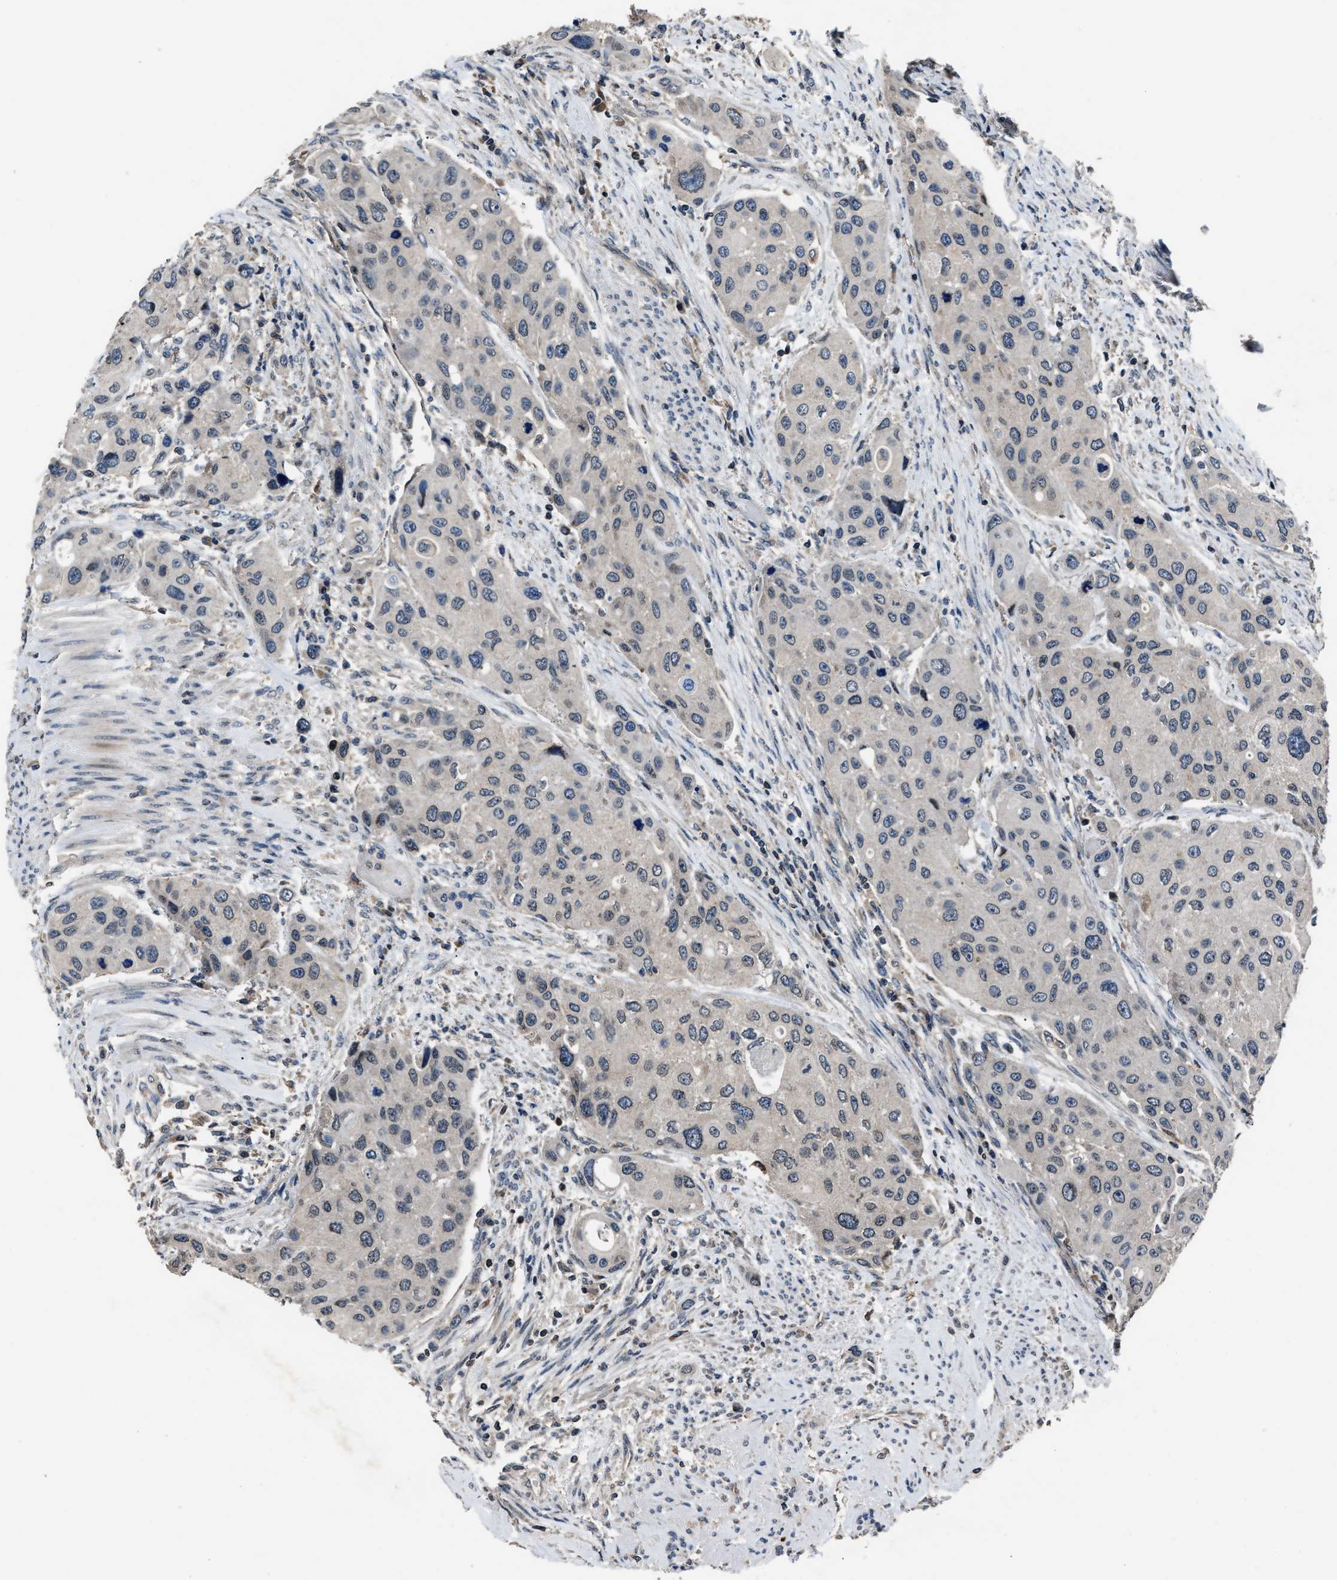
{"staining": {"intensity": "negative", "quantity": "none", "location": "none"}, "tissue": "urothelial cancer", "cell_type": "Tumor cells", "image_type": "cancer", "snomed": [{"axis": "morphology", "description": "Urothelial carcinoma, High grade"}, {"axis": "topography", "description": "Urinary bladder"}], "caption": "An image of human high-grade urothelial carcinoma is negative for staining in tumor cells. (IHC, brightfield microscopy, high magnification).", "gene": "TNRC18", "patient": {"sex": "female", "age": 56}}